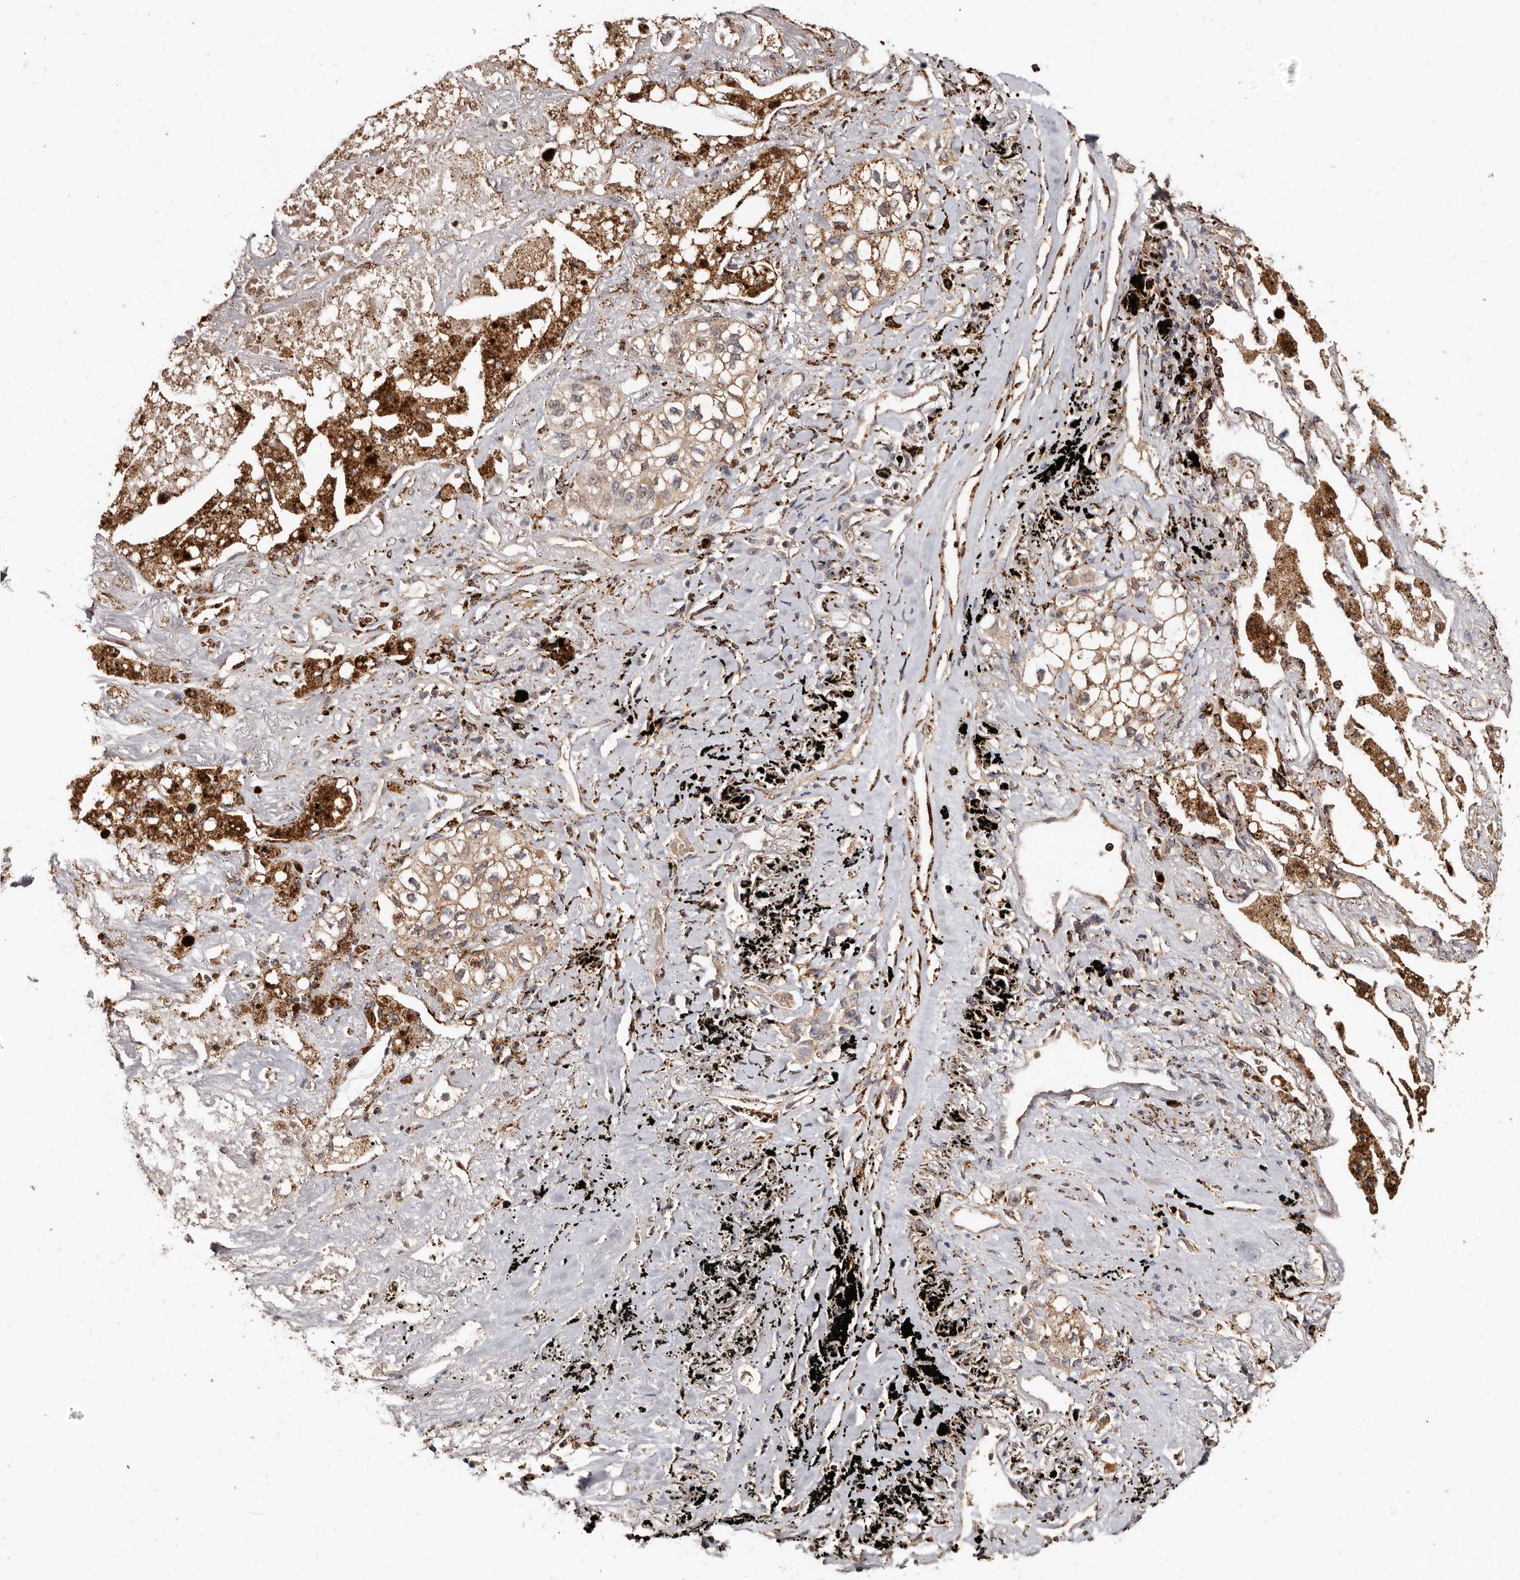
{"staining": {"intensity": "weak", "quantity": ">75%", "location": "cytoplasmic/membranous"}, "tissue": "lung cancer", "cell_type": "Tumor cells", "image_type": "cancer", "snomed": [{"axis": "morphology", "description": "Adenocarcinoma, NOS"}, {"axis": "topography", "description": "Lung"}], "caption": "The photomicrograph exhibits immunohistochemical staining of adenocarcinoma (lung). There is weak cytoplasmic/membranous expression is seen in approximately >75% of tumor cells.", "gene": "AKAP7", "patient": {"sex": "male", "age": 63}}